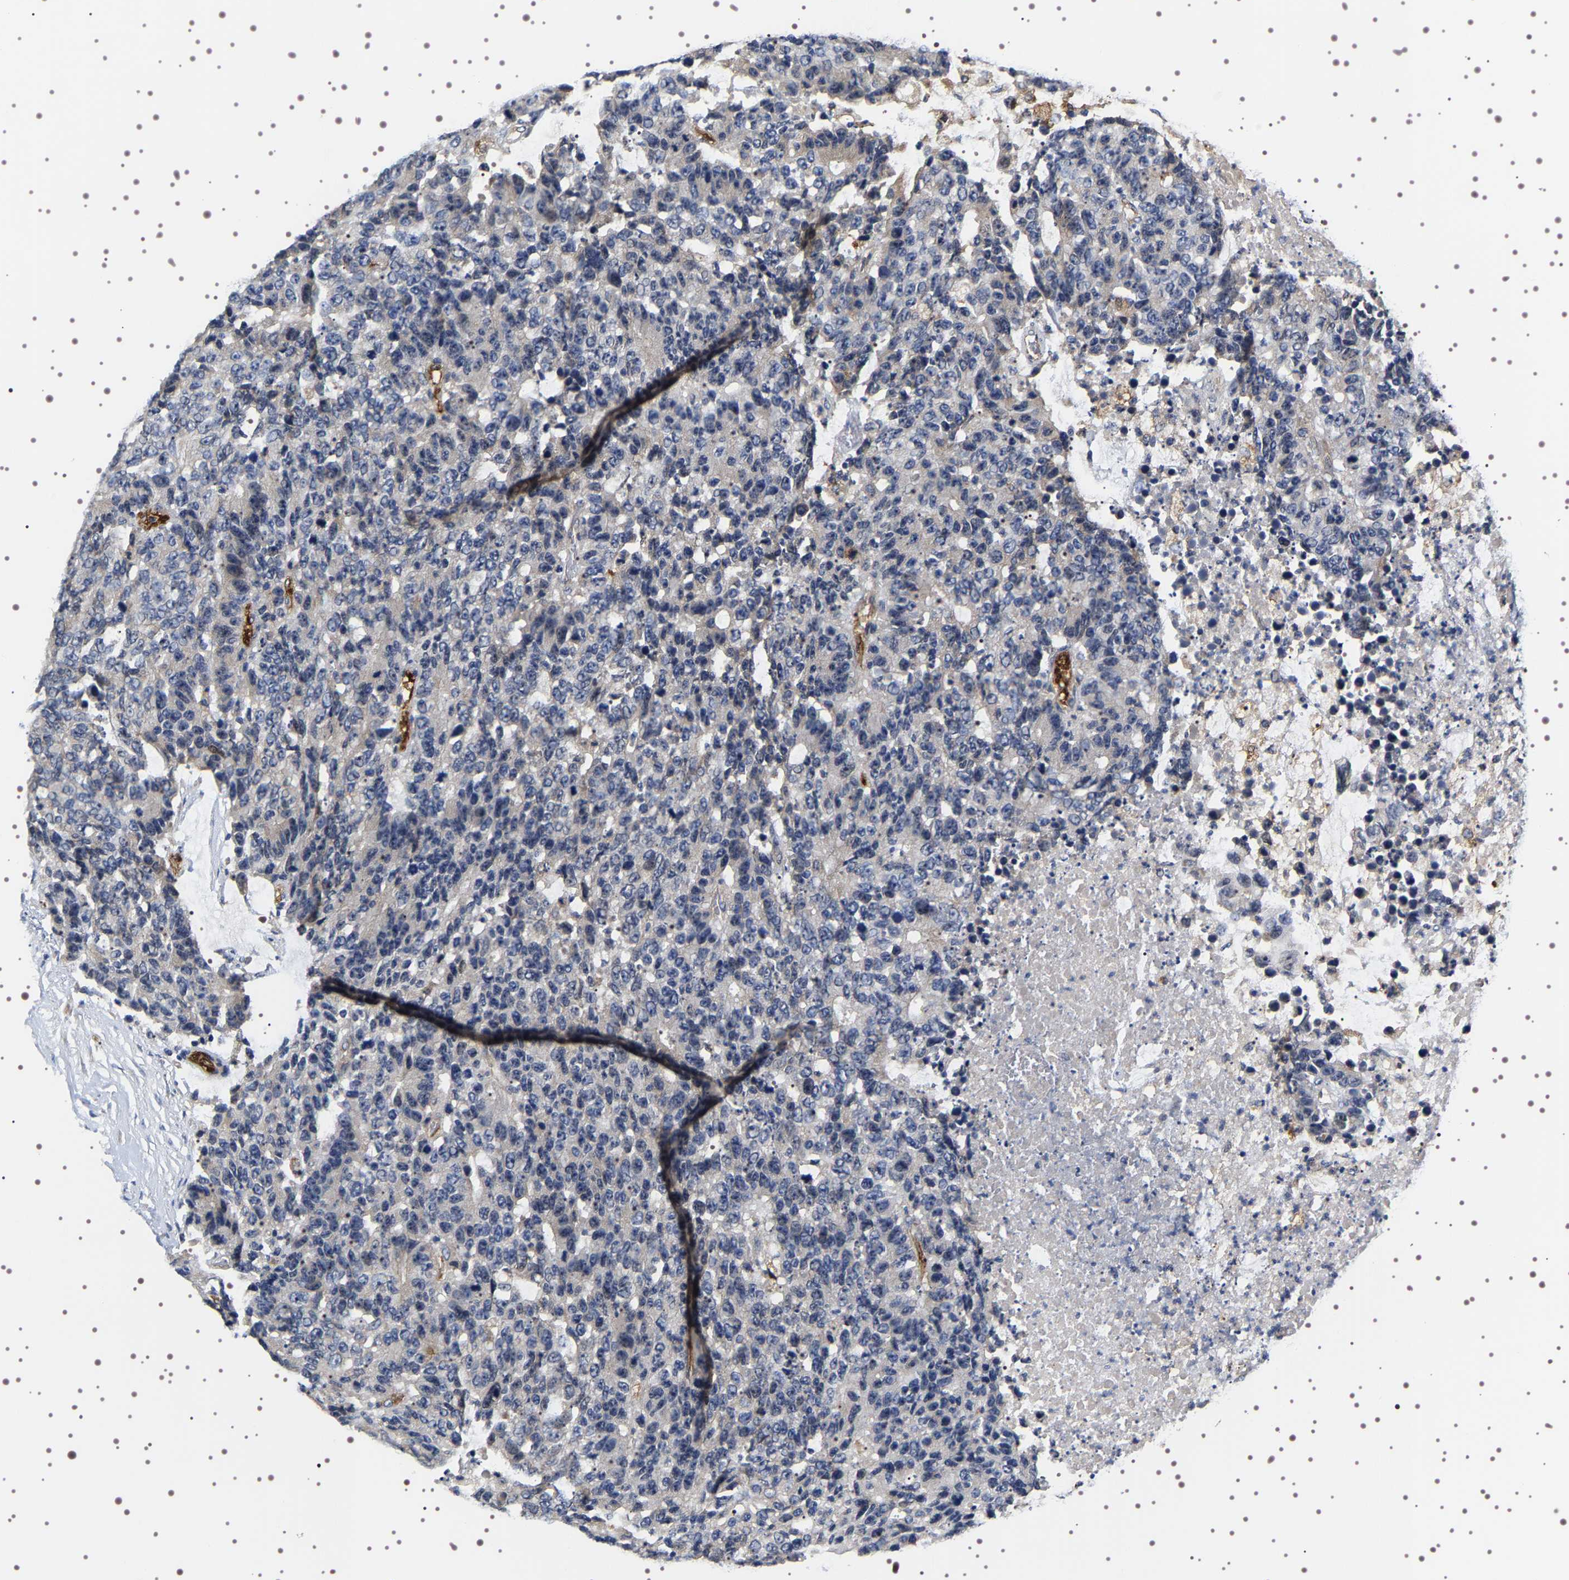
{"staining": {"intensity": "negative", "quantity": "none", "location": "none"}, "tissue": "colorectal cancer", "cell_type": "Tumor cells", "image_type": "cancer", "snomed": [{"axis": "morphology", "description": "Adenocarcinoma, NOS"}, {"axis": "topography", "description": "Colon"}], "caption": "Immunohistochemical staining of human colorectal cancer demonstrates no significant staining in tumor cells. The staining is performed using DAB brown chromogen with nuclei counter-stained in using hematoxylin.", "gene": "ALPL", "patient": {"sex": "female", "age": 86}}